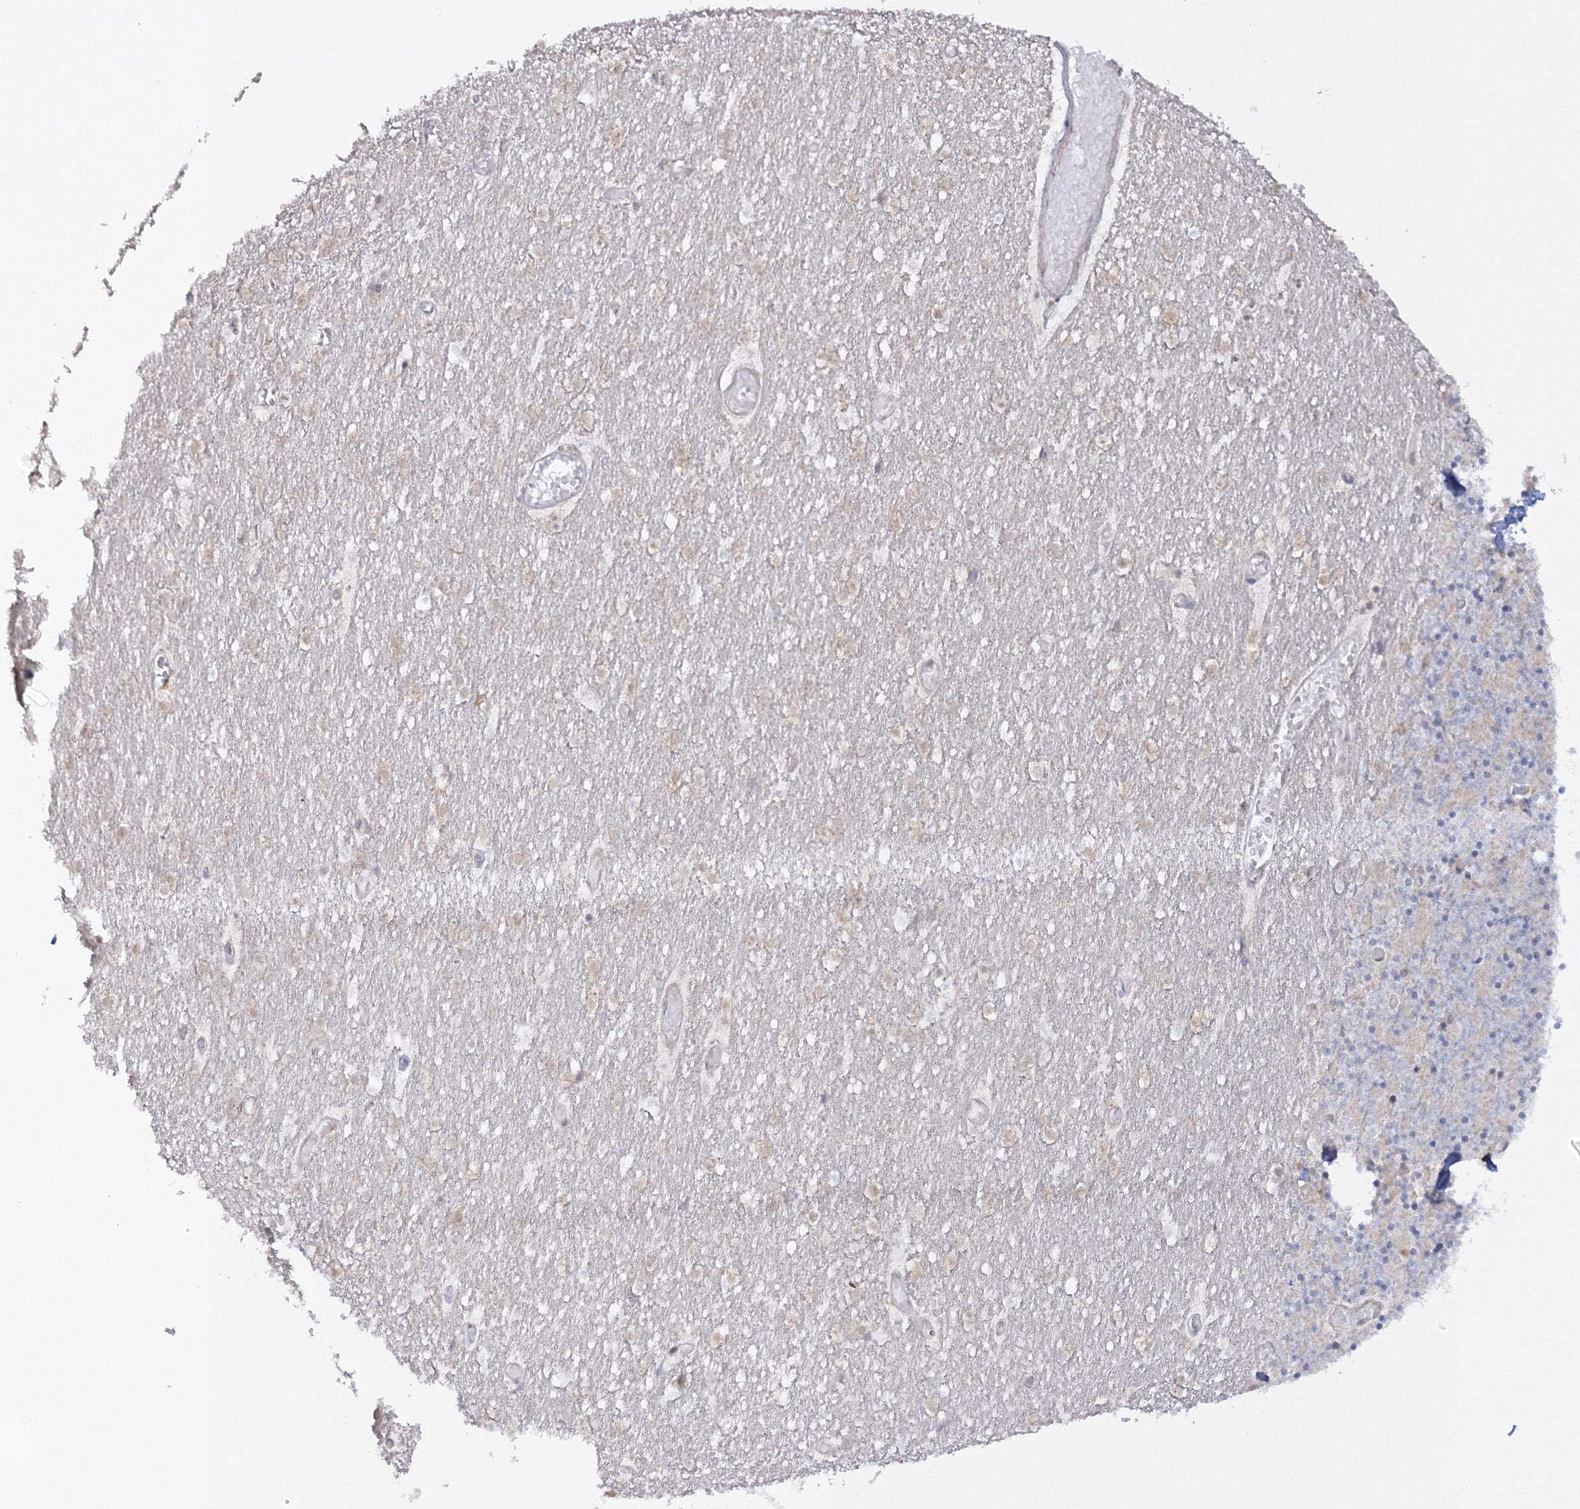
{"staining": {"intensity": "weak", "quantity": "25%-75%", "location": "cytoplasmic/membranous"}, "tissue": "cerebellum", "cell_type": "Cells in granular layer", "image_type": "normal", "snomed": [{"axis": "morphology", "description": "Normal tissue, NOS"}, {"axis": "topography", "description": "Cerebellum"}], "caption": "Protein expression by IHC reveals weak cytoplasmic/membranous staining in approximately 25%-75% of cells in granular layer in normal cerebellum.", "gene": "ZFAND6", "patient": {"sex": "female", "age": 28}}